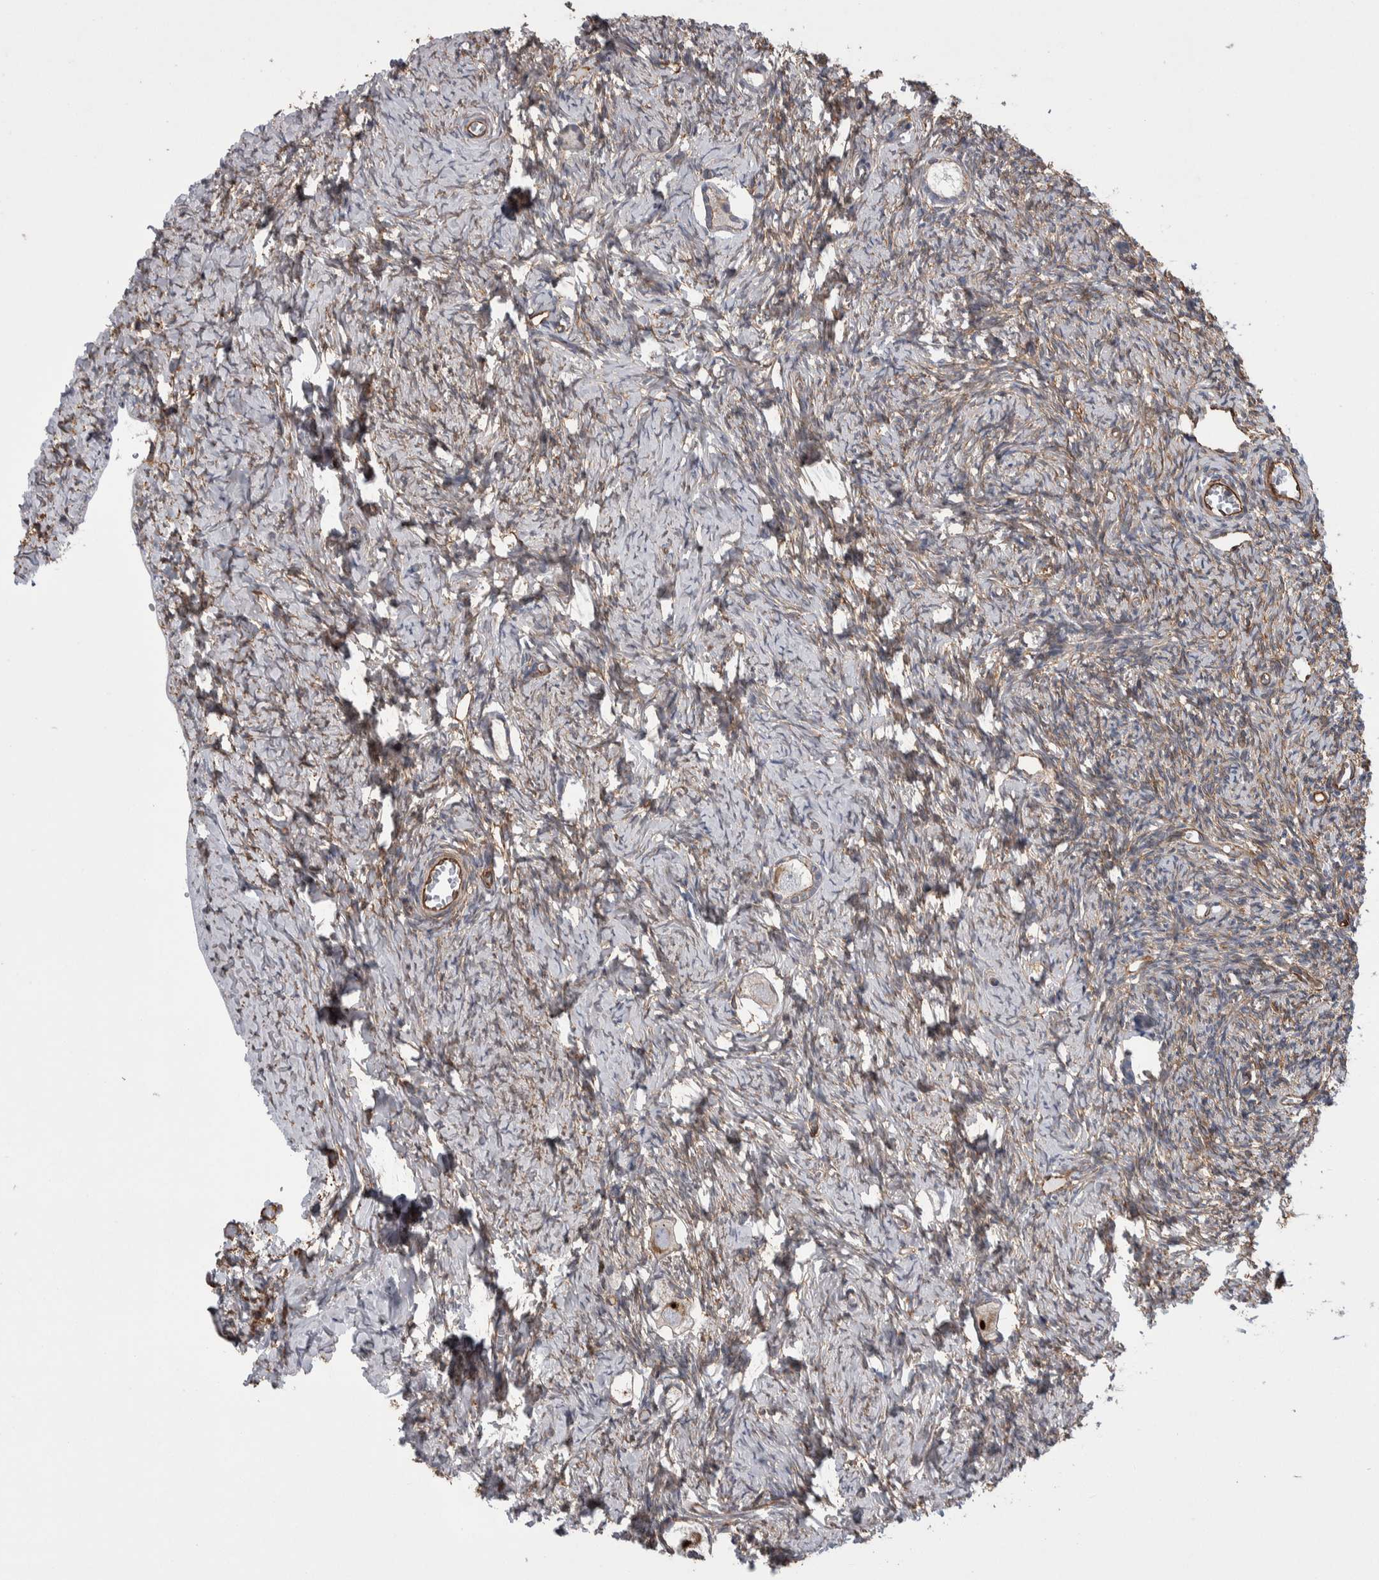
{"staining": {"intensity": "moderate", "quantity": "25%-75%", "location": "cytoplasmic/membranous"}, "tissue": "ovary", "cell_type": "Follicle cells", "image_type": "normal", "snomed": [{"axis": "morphology", "description": "Normal tissue, NOS"}, {"axis": "topography", "description": "Ovary"}], "caption": "DAB (3,3'-diaminobenzidine) immunohistochemical staining of unremarkable ovary reveals moderate cytoplasmic/membranous protein positivity in approximately 25%-75% of follicle cells.", "gene": "KIF12", "patient": {"sex": "female", "age": 27}}